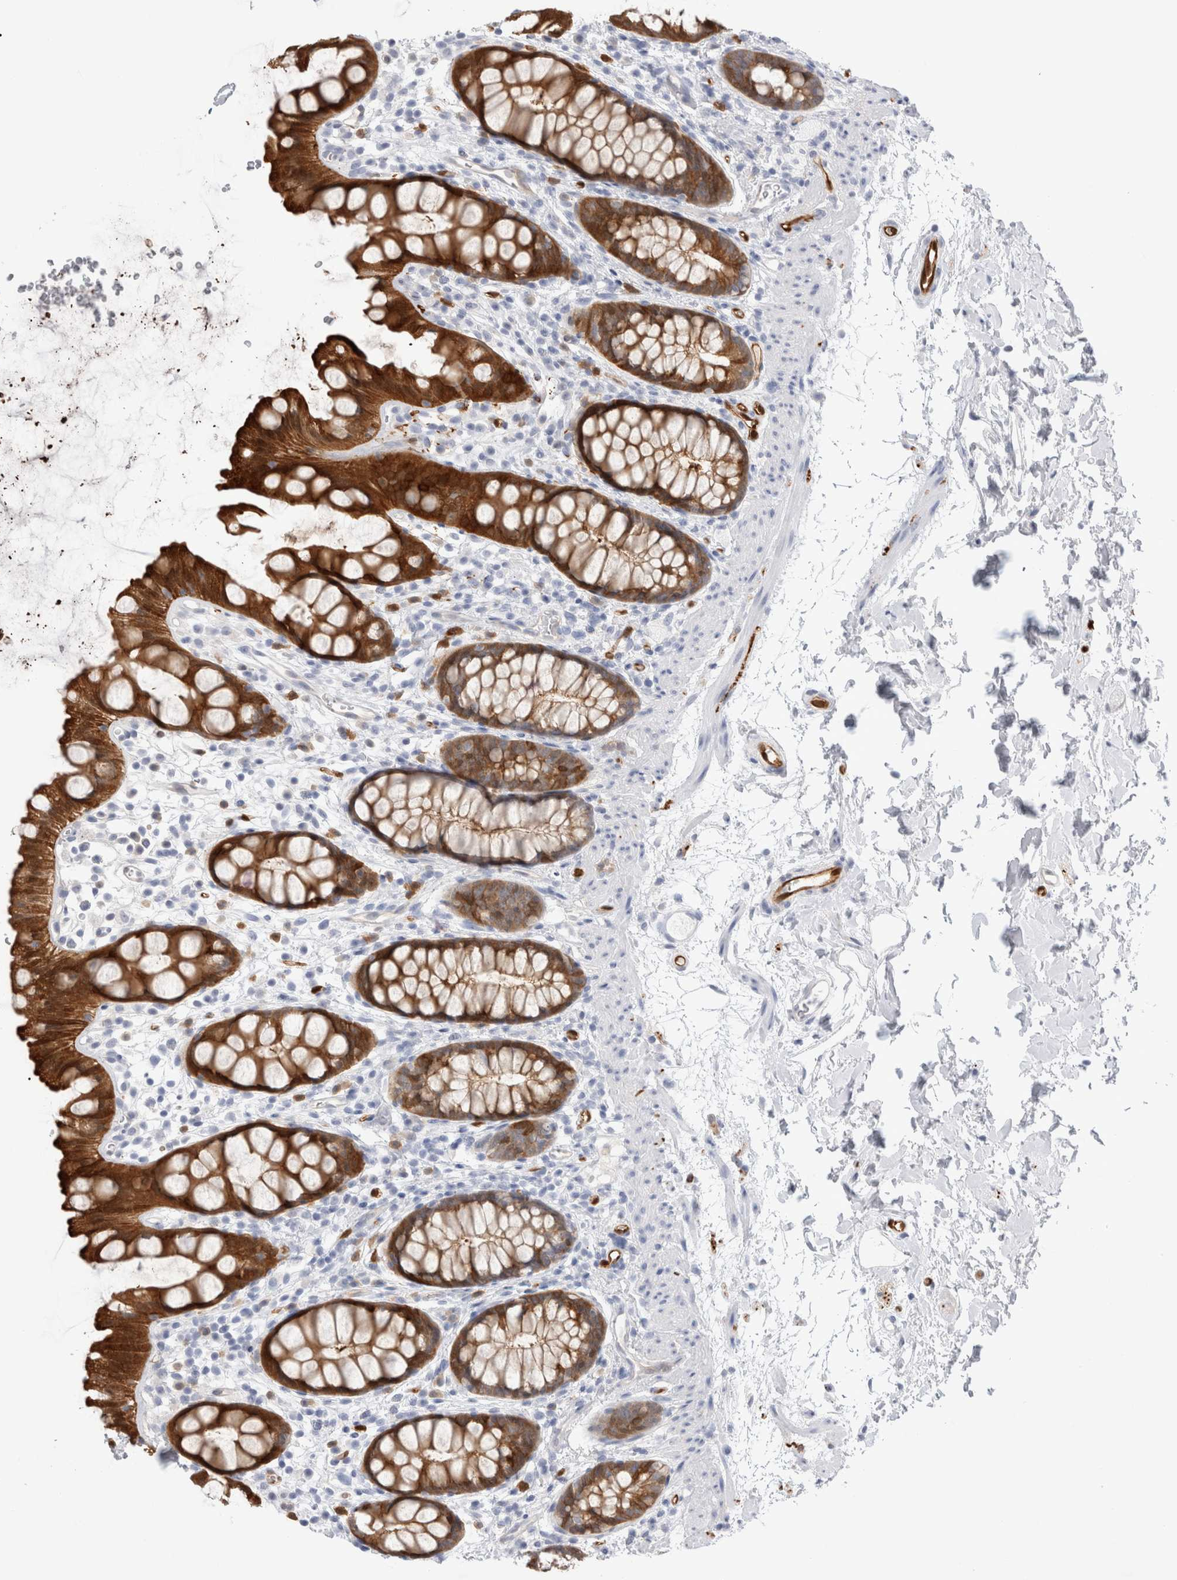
{"staining": {"intensity": "strong", "quantity": ">75%", "location": "cytoplasmic/membranous"}, "tissue": "rectum", "cell_type": "Glandular cells", "image_type": "normal", "snomed": [{"axis": "morphology", "description": "Normal tissue, NOS"}, {"axis": "topography", "description": "Rectum"}], "caption": "Normal rectum was stained to show a protein in brown. There is high levels of strong cytoplasmic/membranous positivity in about >75% of glandular cells.", "gene": "NAPEPLD", "patient": {"sex": "female", "age": 65}}